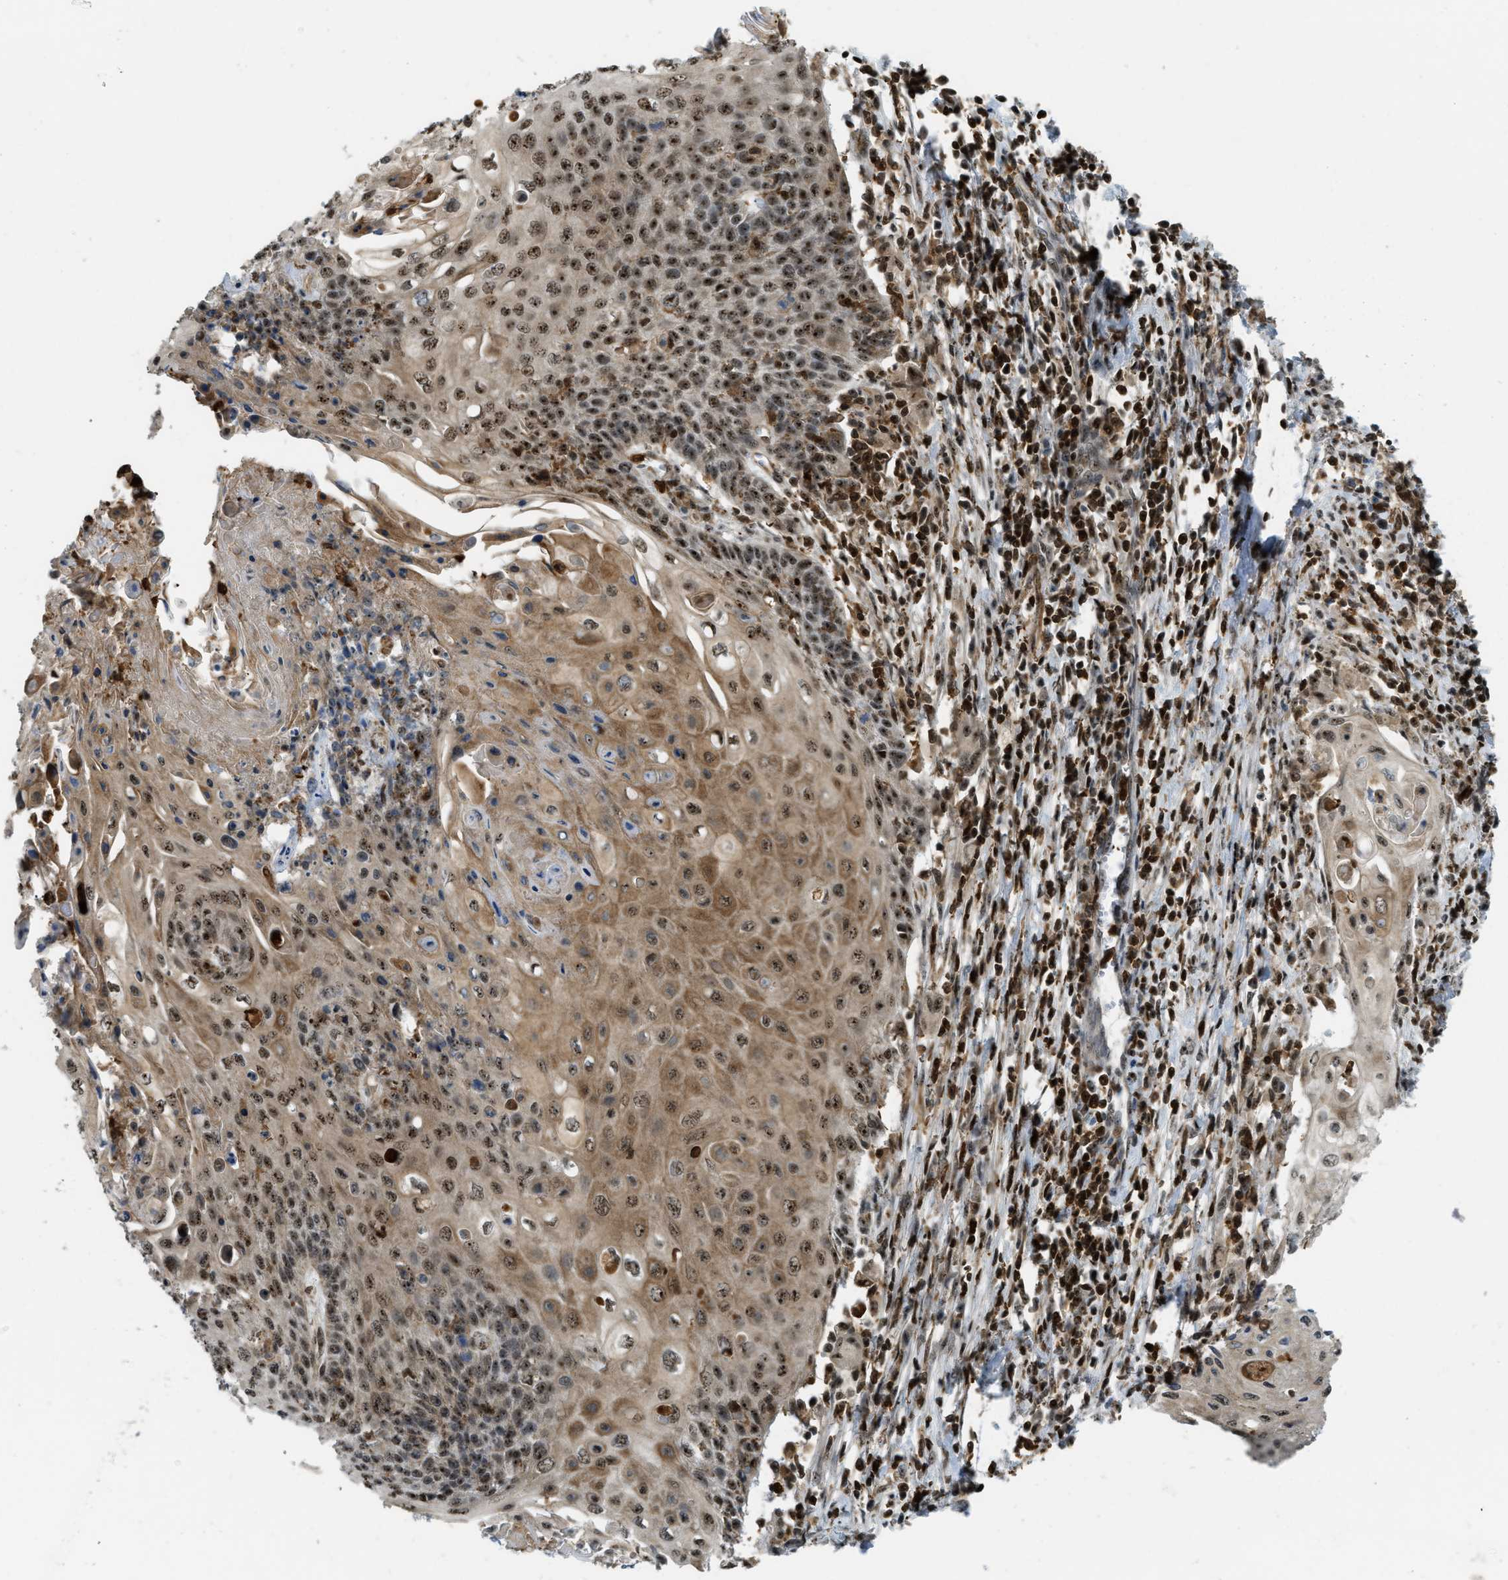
{"staining": {"intensity": "moderate", "quantity": "25%-75%", "location": "cytoplasmic/membranous,nuclear"}, "tissue": "cervical cancer", "cell_type": "Tumor cells", "image_type": "cancer", "snomed": [{"axis": "morphology", "description": "Squamous cell carcinoma, NOS"}, {"axis": "topography", "description": "Cervix"}], "caption": "Immunohistochemistry (IHC) image of human squamous cell carcinoma (cervical) stained for a protein (brown), which exhibits medium levels of moderate cytoplasmic/membranous and nuclear positivity in about 25%-75% of tumor cells.", "gene": "E2F1", "patient": {"sex": "female", "age": 39}}